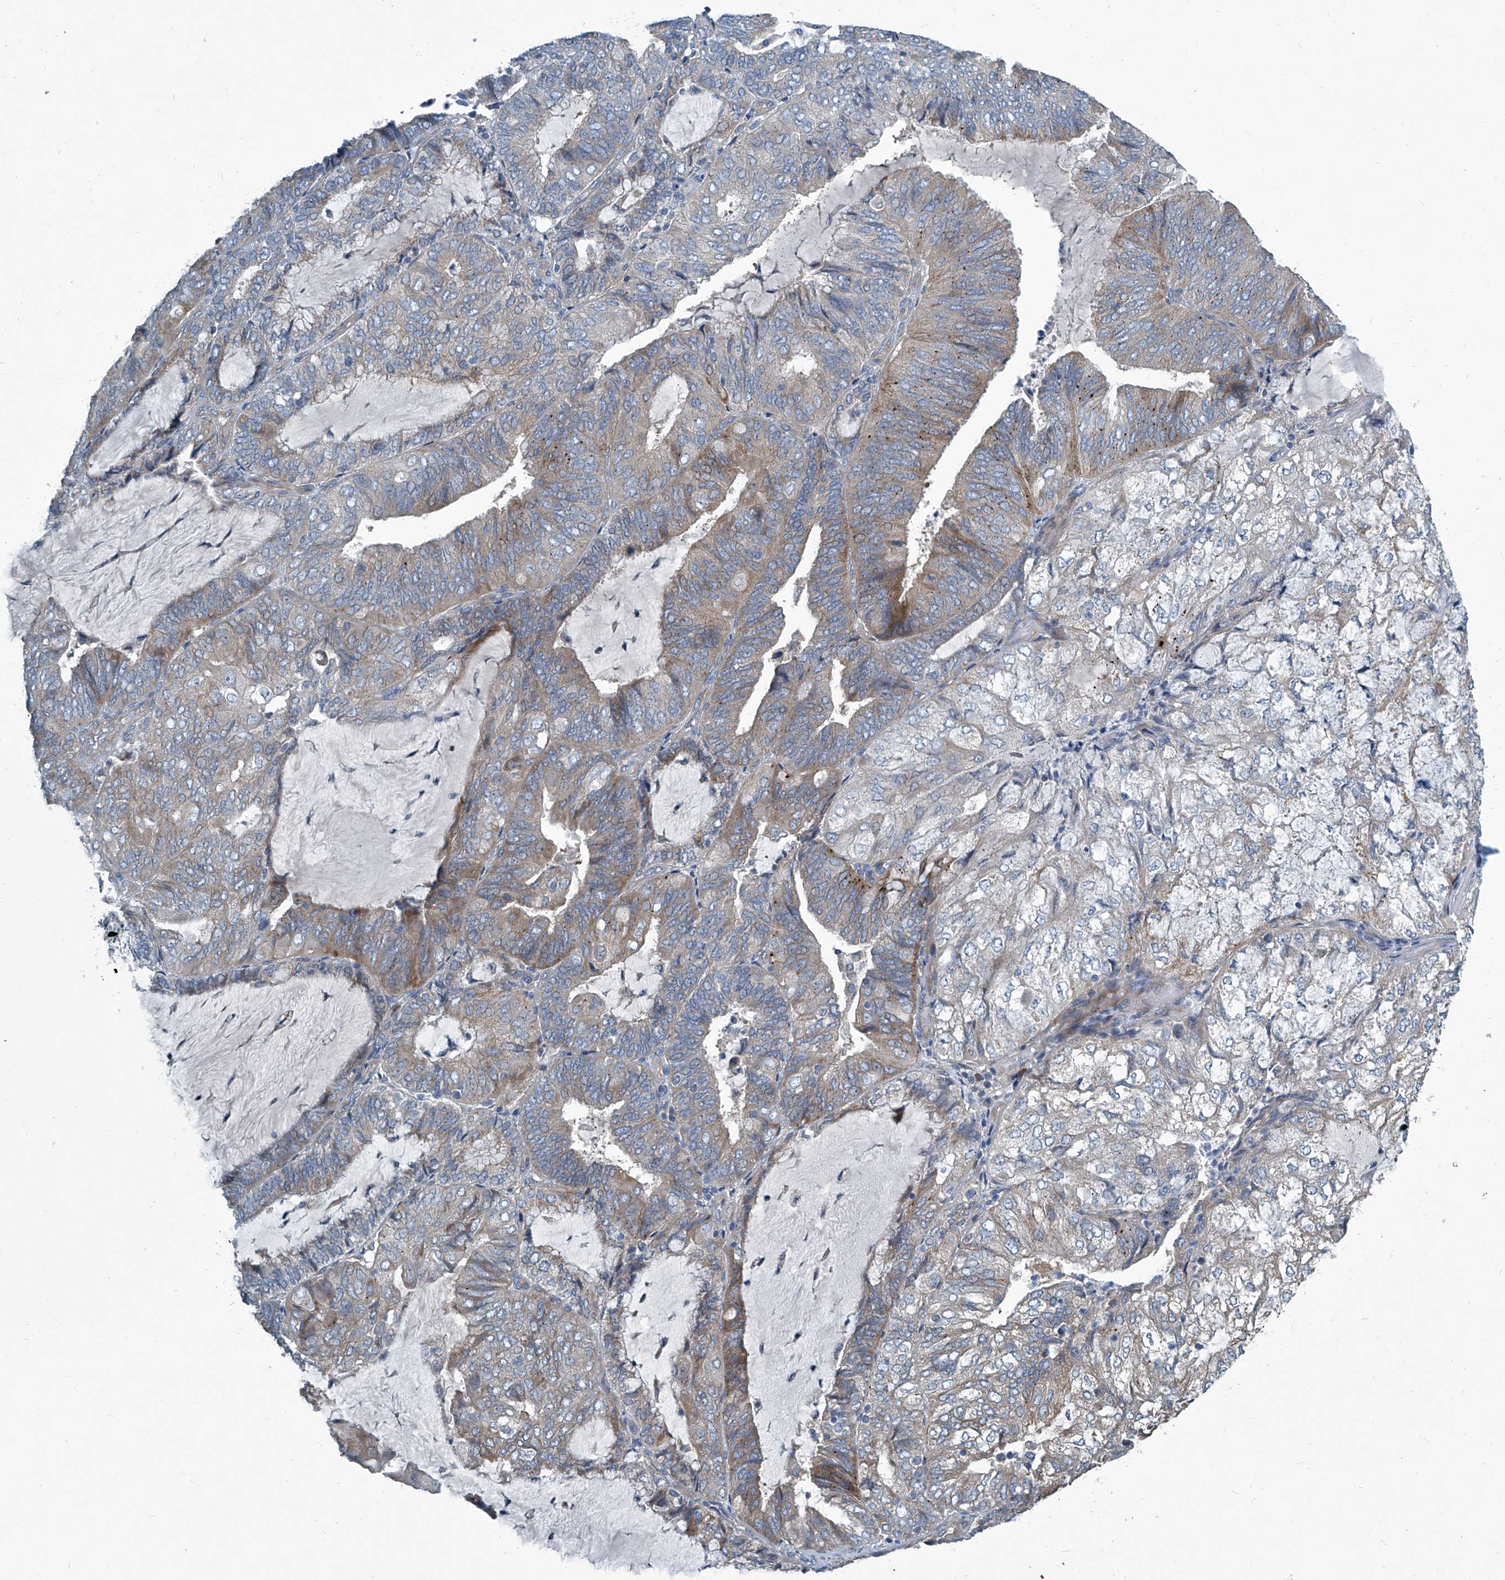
{"staining": {"intensity": "weak", "quantity": ">75%", "location": "cytoplasmic/membranous"}, "tissue": "endometrial cancer", "cell_type": "Tumor cells", "image_type": "cancer", "snomed": [{"axis": "morphology", "description": "Adenocarcinoma, NOS"}, {"axis": "topography", "description": "Endometrium"}], "caption": "High-magnification brightfield microscopy of endometrial adenocarcinoma stained with DAB (brown) and counterstained with hematoxylin (blue). tumor cells exhibit weak cytoplasmic/membranous staining is appreciated in about>75% of cells.", "gene": "SLC26A11", "patient": {"sex": "female", "age": 81}}